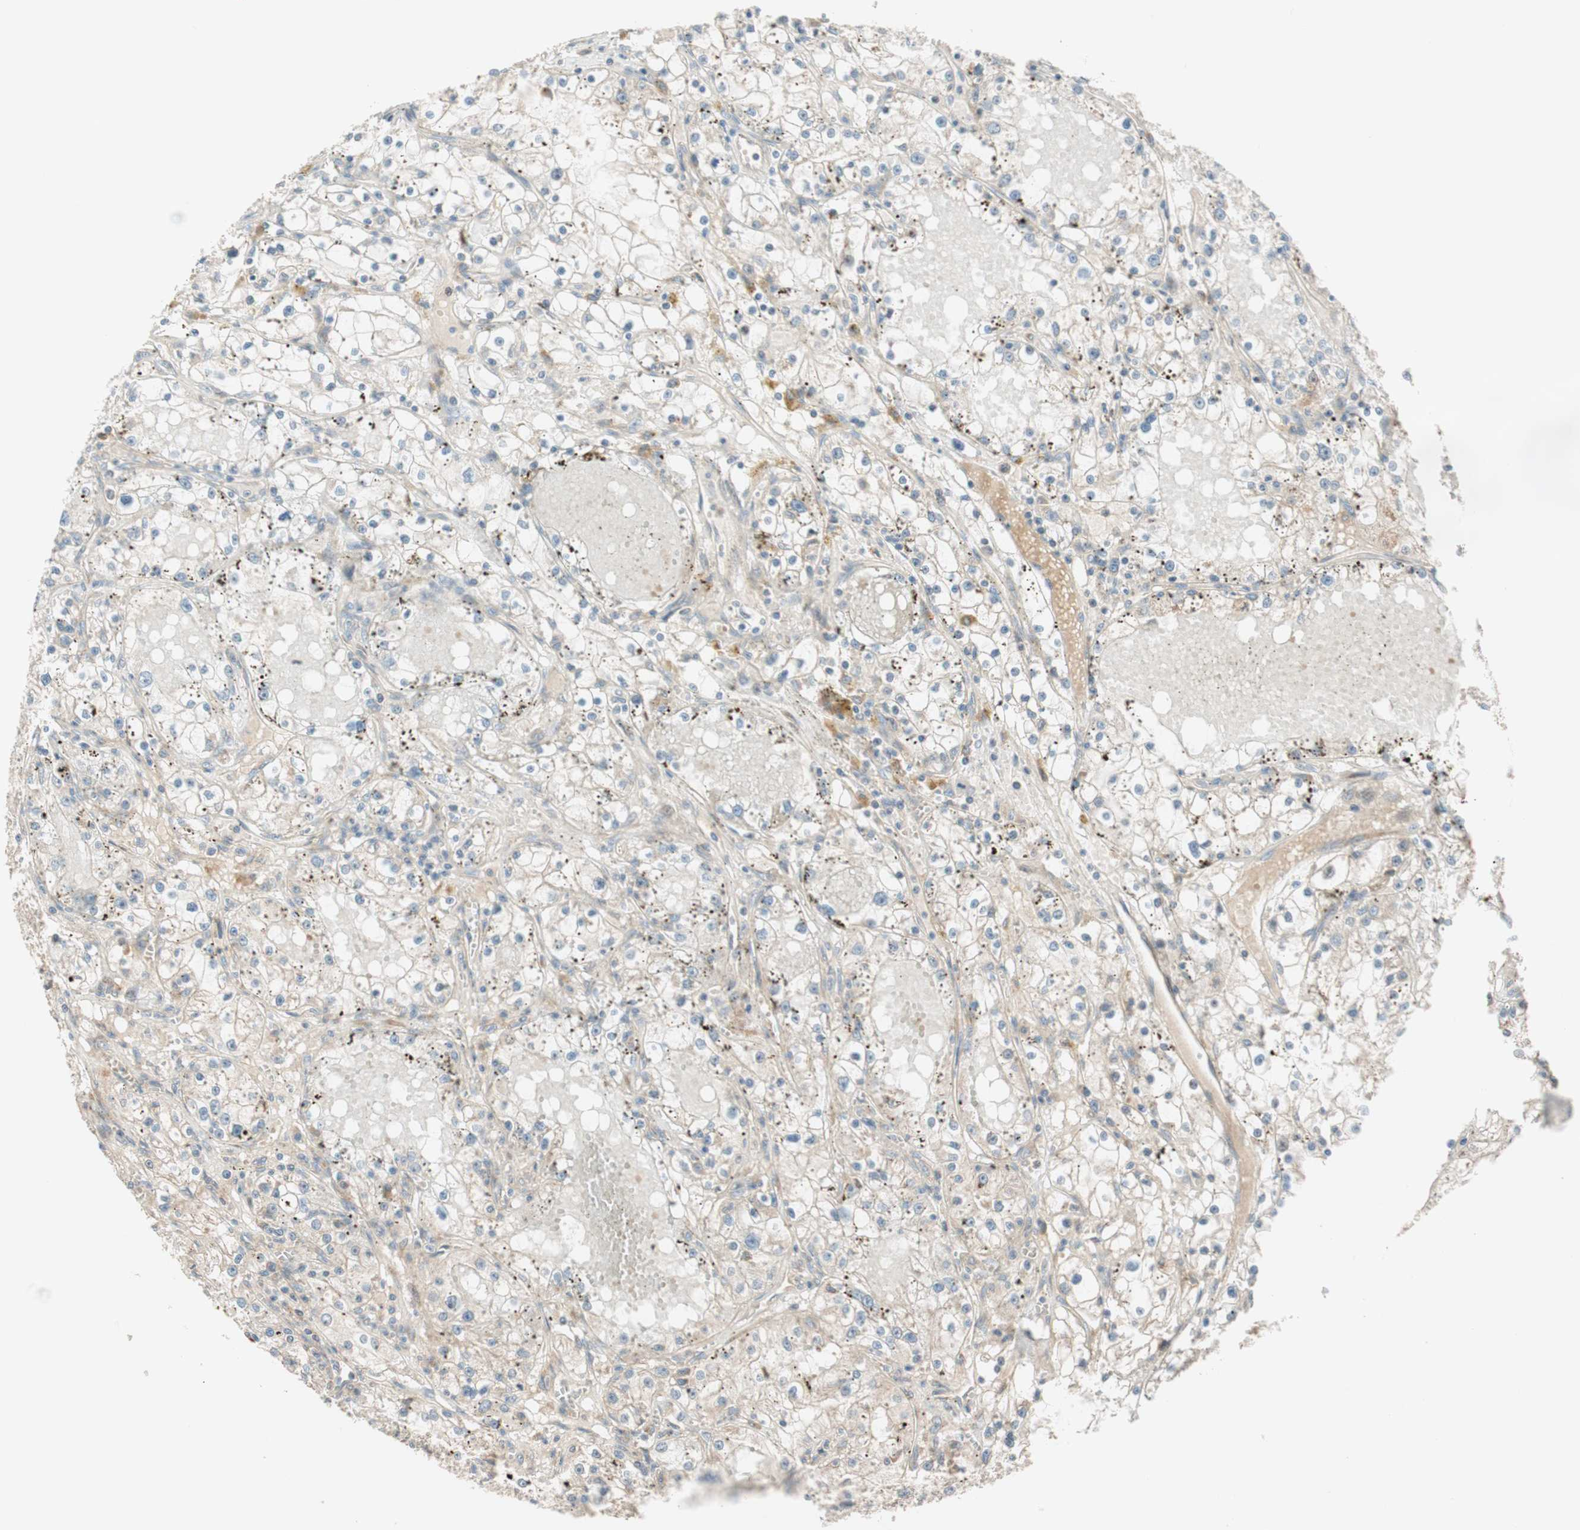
{"staining": {"intensity": "weak", "quantity": ">75%", "location": "cytoplasmic/membranous"}, "tissue": "renal cancer", "cell_type": "Tumor cells", "image_type": "cancer", "snomed": [{"axis": "morphology", "description": "Adenocarcinoma, NOS"}, {"axis": "topography", "description": "Kidney"}], "caption": "Immunohistochemistry (DAB (3,3'-diaminobenzidine)) staining of human renal cancer shows weak cytoplasmic/membranous protein staining in approximately >75% of tumor cells.", "gene": "ABI1", "patient": {"sex": "male", "age": 56}}